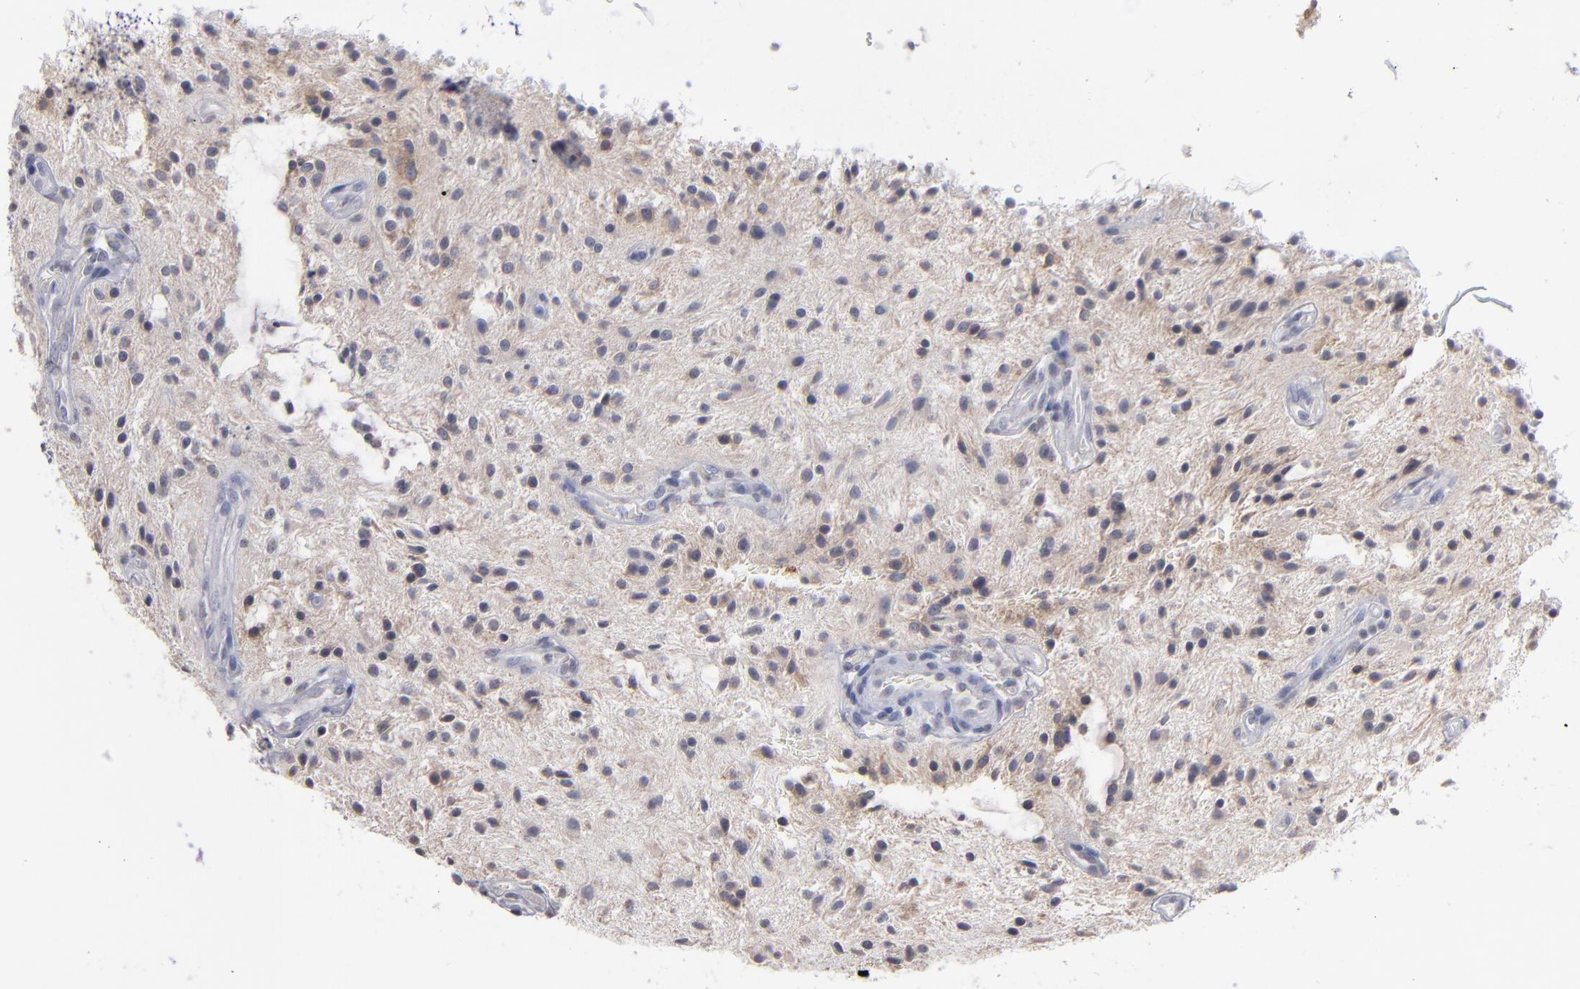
{"staining": {"intensity": "weak", "quantity": "<25%", "location": "cytoplasmic/membranous"}, "tissue": "glioma", "cell_type": "Tumor cells", "image_type": "cancer", "snomed": [{"axis": "morphology", "description": "Glioma, malignant, NOS"}, {"axis": "topography", "description": "Cerebellum"}], "caption": "This is an immunohistochemistry image of glioma. There is no staining in tumor cells.", "gene": "RPH3A", "patient": {"sex": "female", "age": 10}}